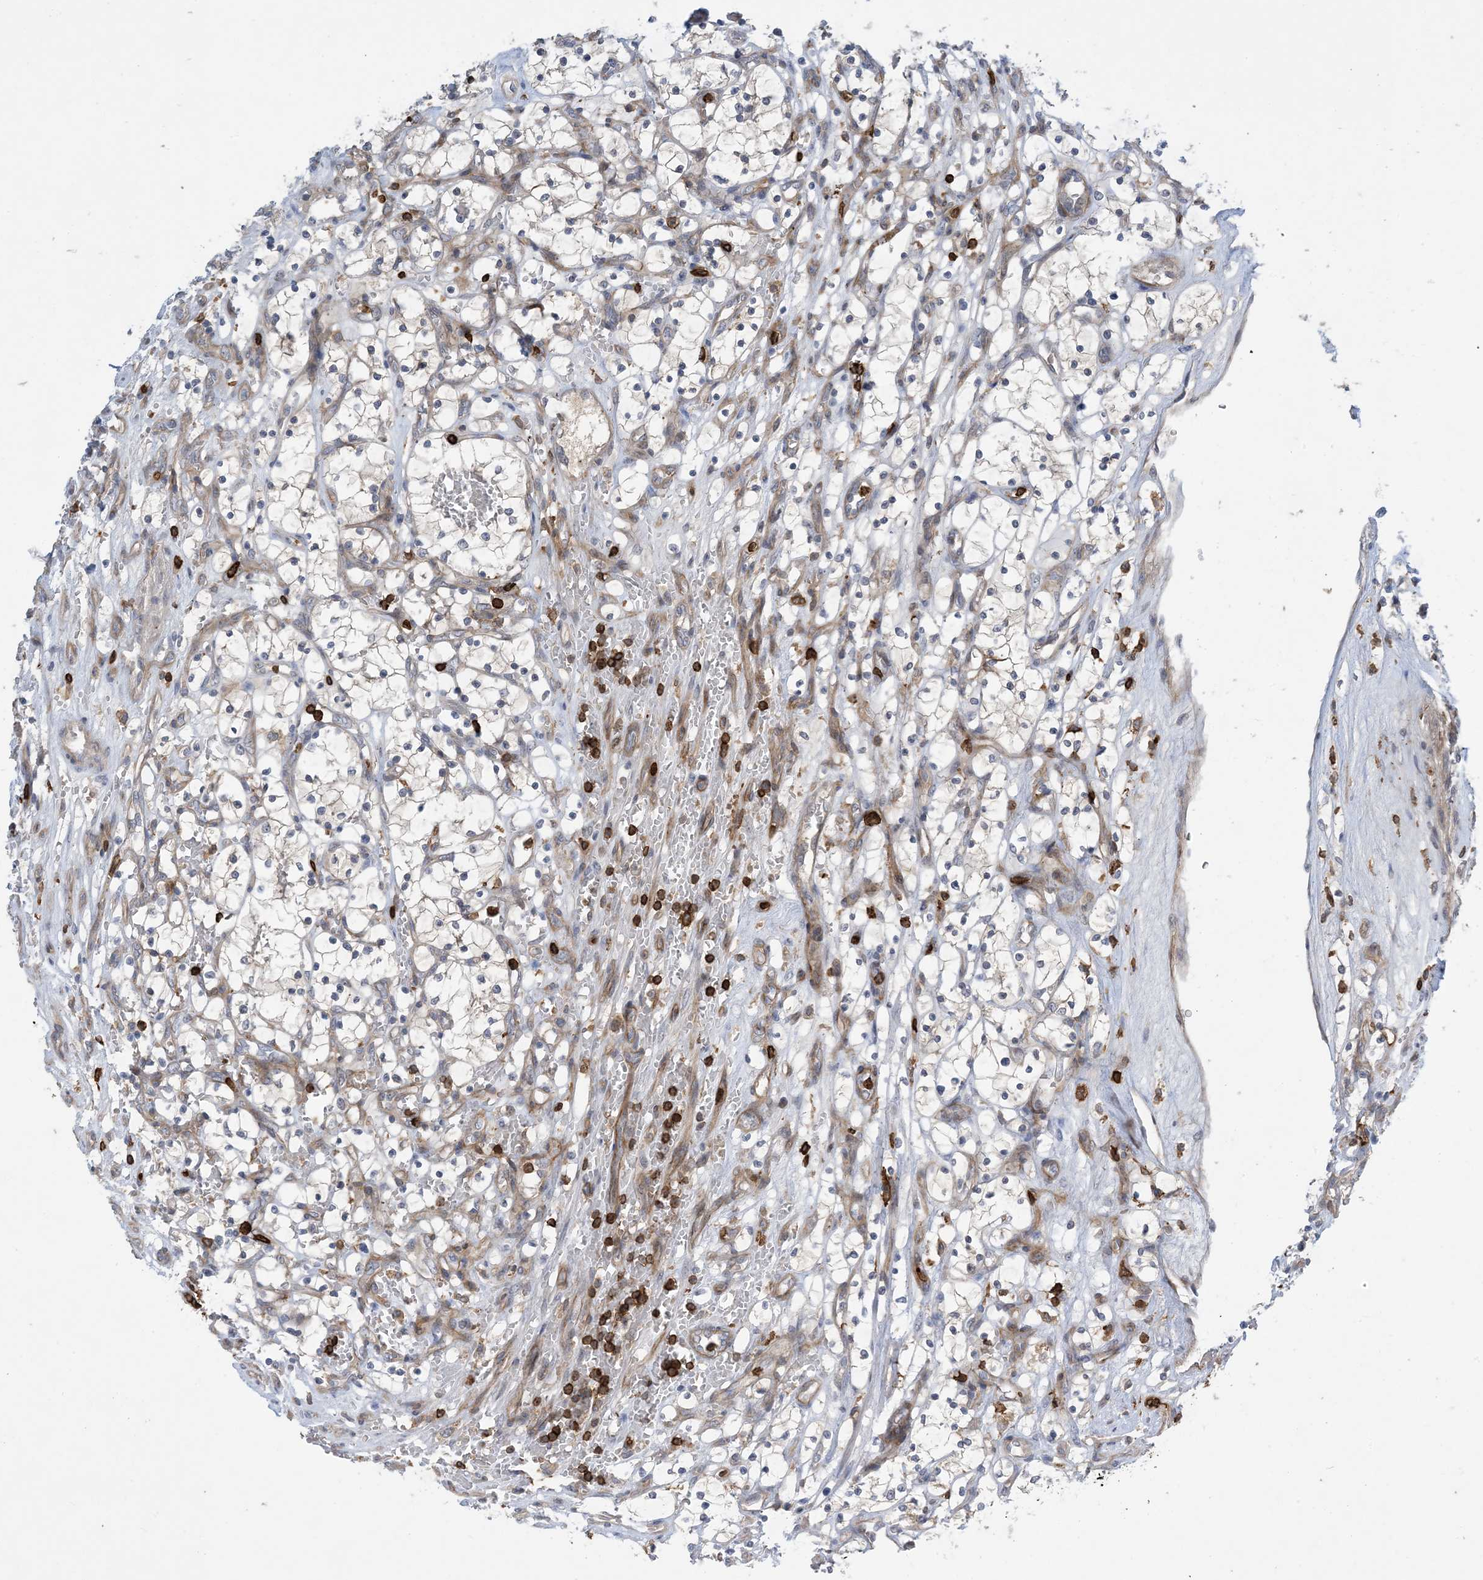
{"staining": {"intensity": "negative", "quantity": "none", "location": "none"}, "tissue": "renal cancer", "cell_type": "Tumor cells", "image_type": "cancer", "snomed": [{"axis": "morphology", "description": "Adenocarcinoma, NOS"}, {"axis": "topography", "description": "Kidney"}], "caption": "This is an immunohistochemistry (IHC) micrograph of human renal cancer. There is no expression in tumor cells.", "gene": "AK9", "patient": {"sex": "female", "age": 69}}